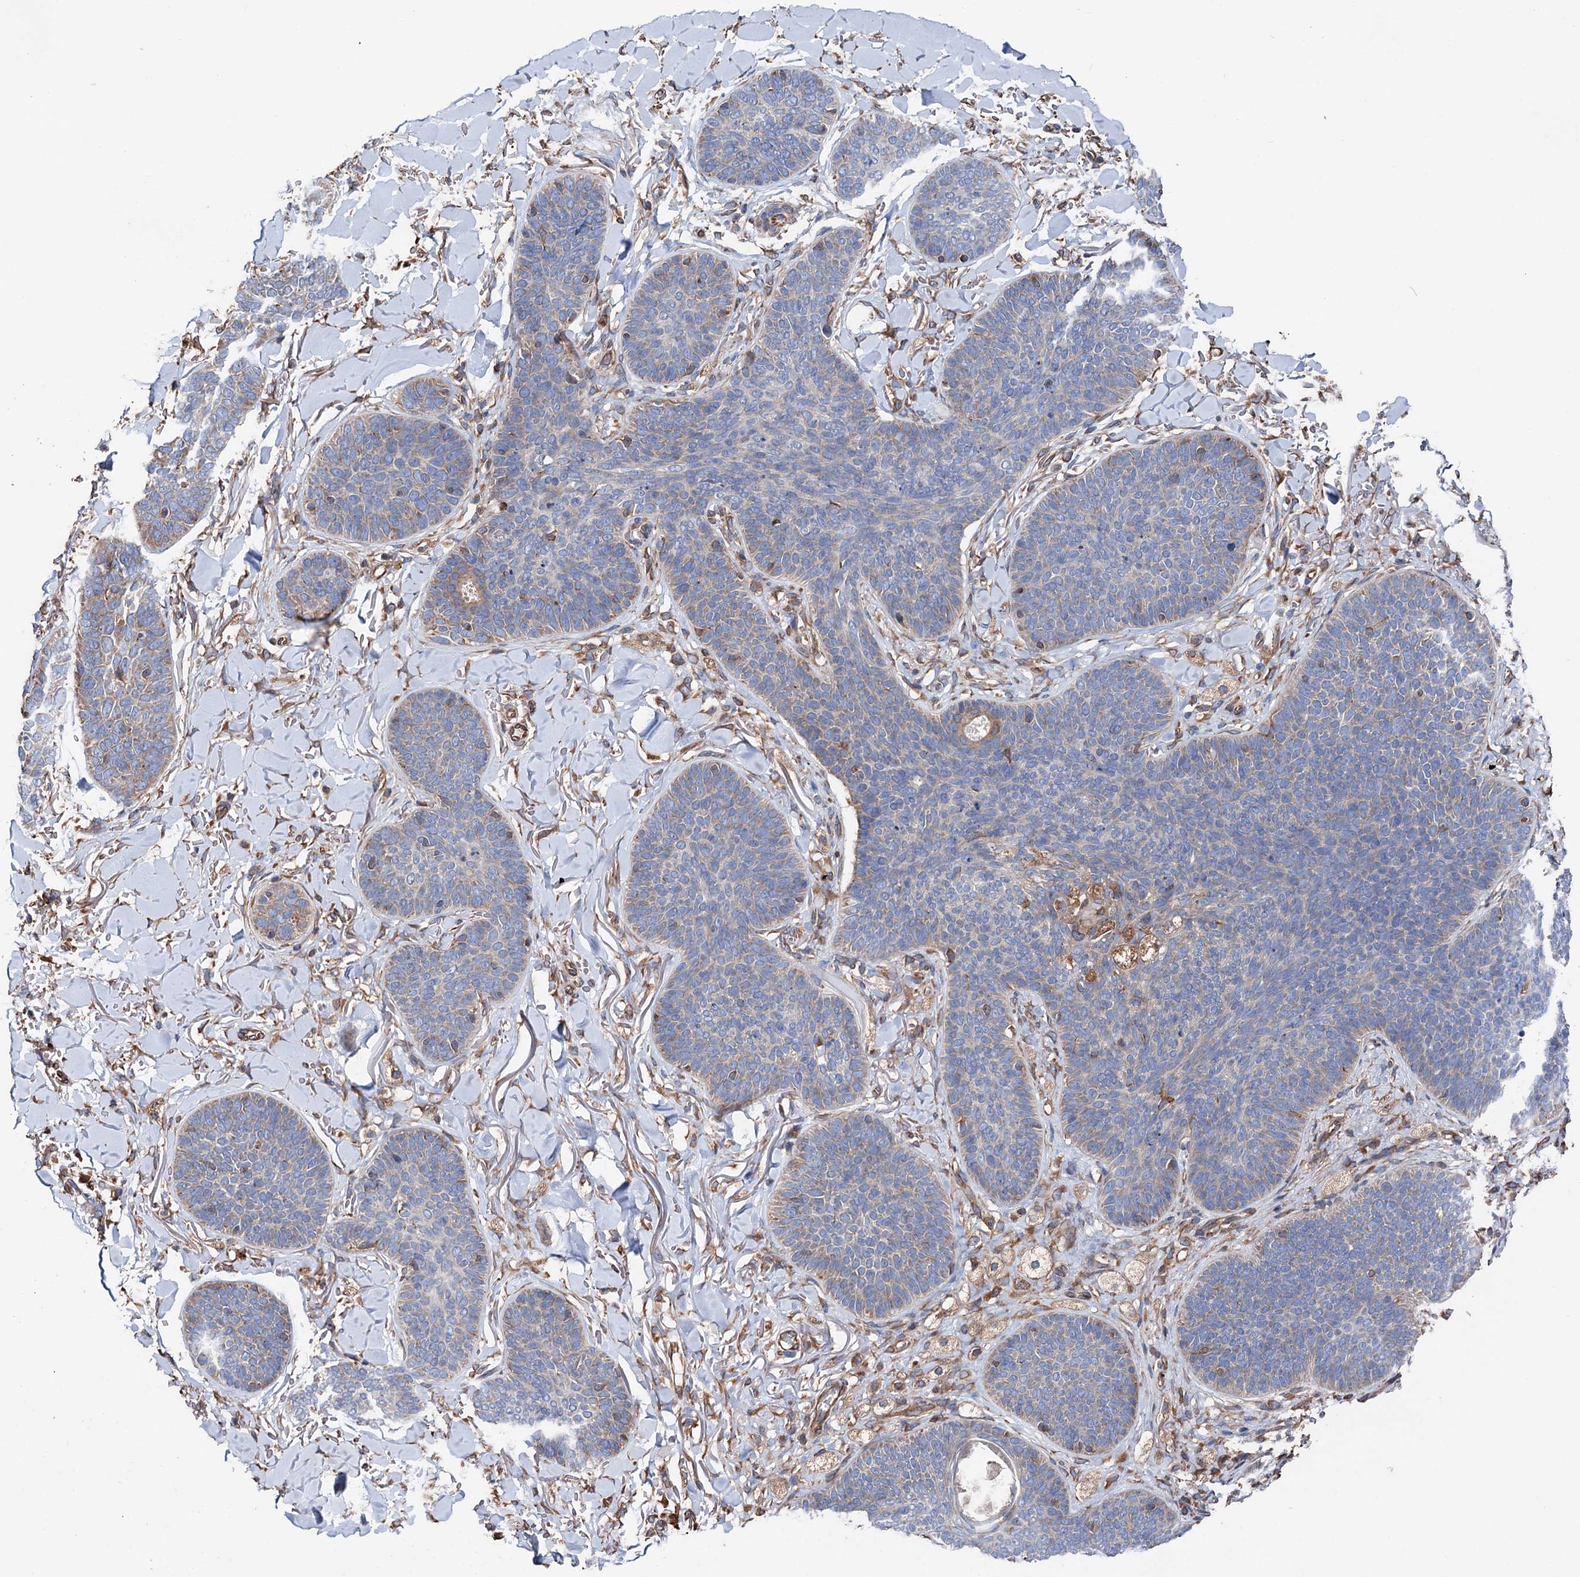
{"staining": {"intensity": "weak", "quantity": "<25%", "location": "cytoplasmic/membranous"}, "tissue": "skin cancer", "cell_type": "Tumor cells", "image_type": "cancer", "snomed": [{"axis": "morphology", "description": "Basal cell carcinoma"}, {"axis": "topography", "description": "Skin"}], "caption": "IHC of basal cell carcinoma (skin) reveals no staining in tumor cells.", "gene": "ERP29", "patient": {"sex": "male", "age": 85}}